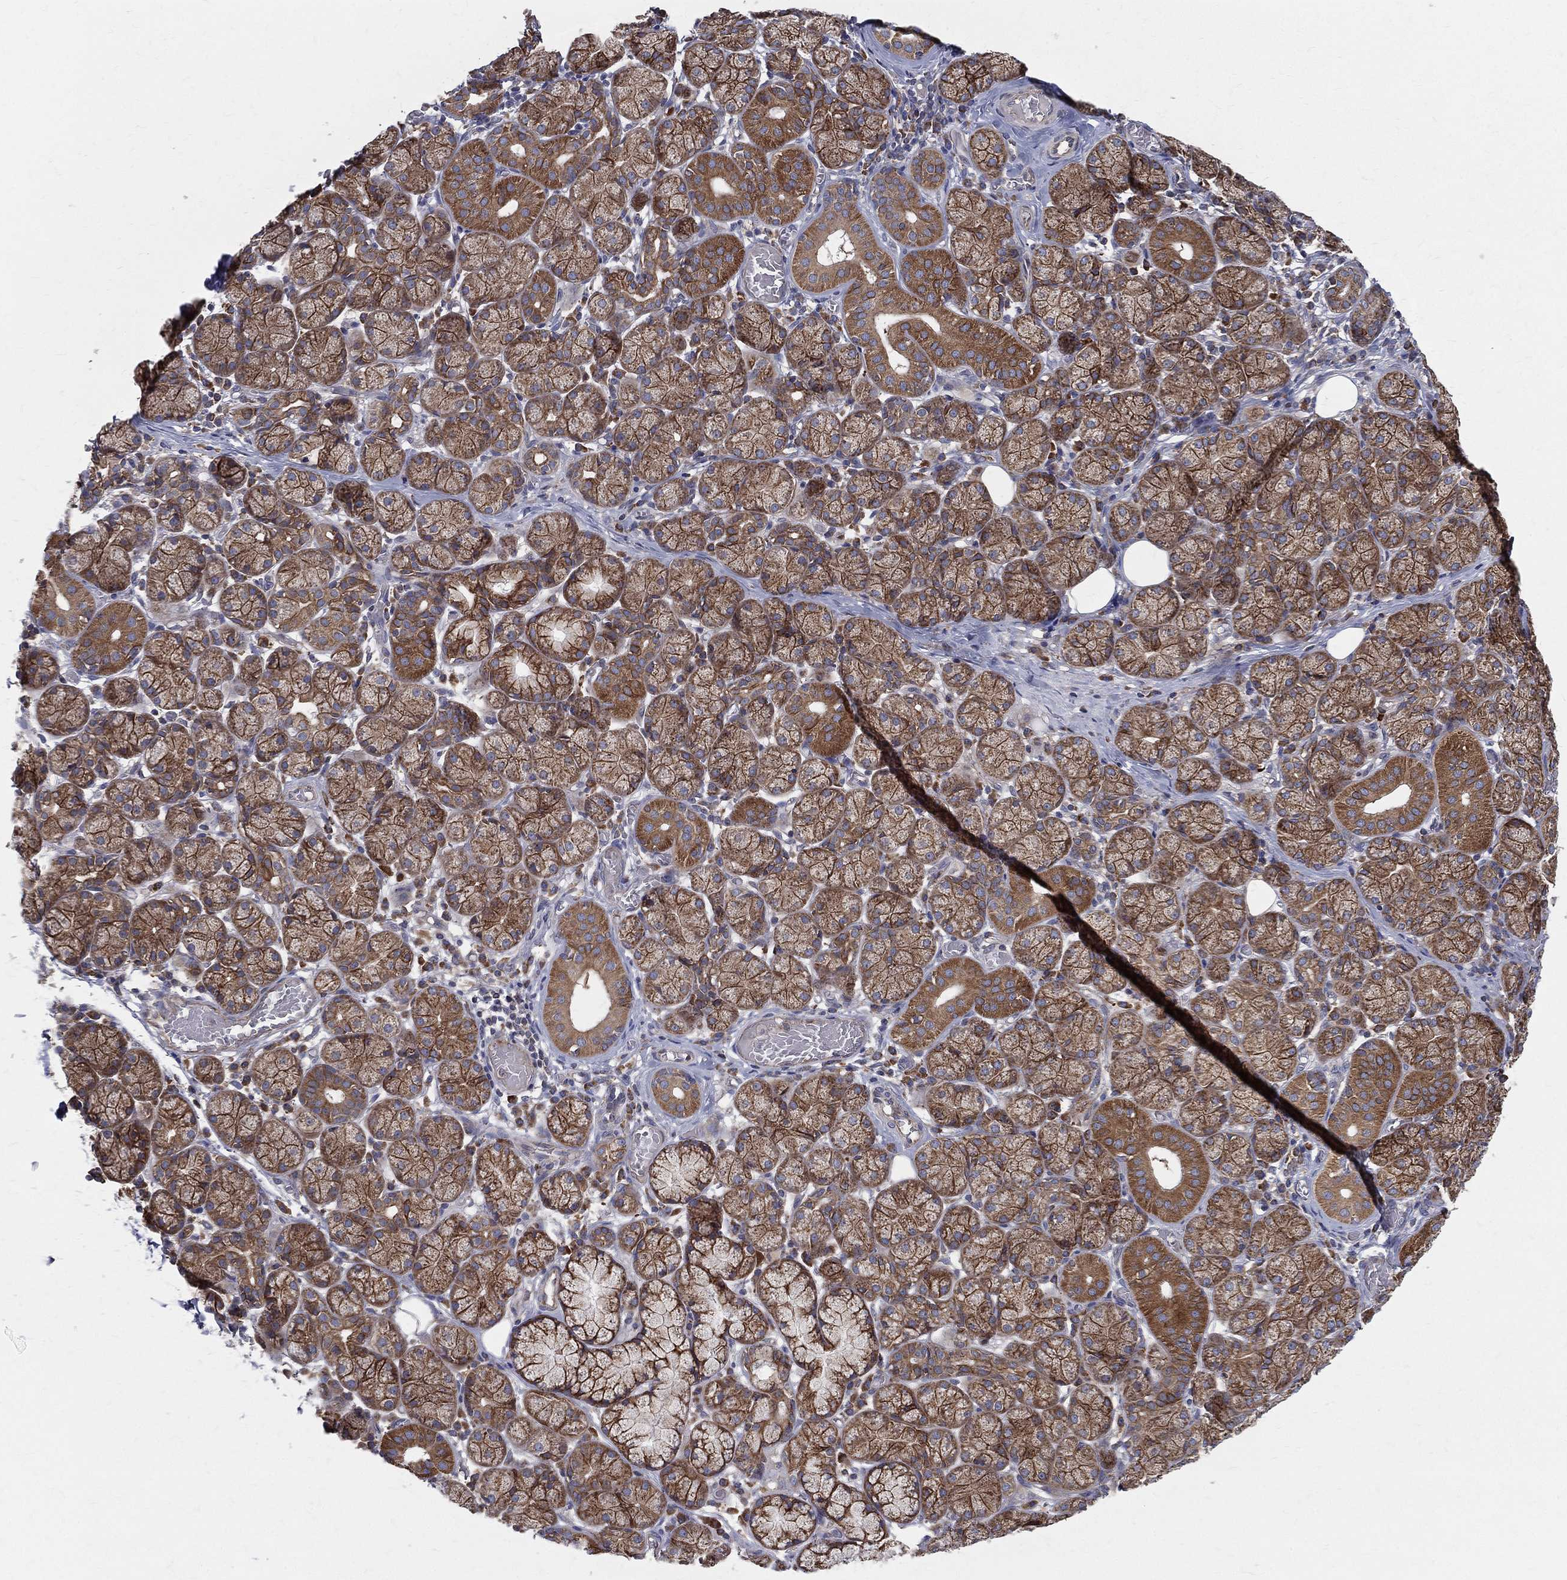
{"staining": {"intensity": "strong", "quantity": ">75%", "location": "cytoplasmic/membranous"}, "tissue": "salivary gland", "cell_type": "Glandular cells", "image_type": "normal", "snomed": [{"axis": "morphology", "description": "Normal tissue, NOS"}, {"axis": "topography", "description": "Salivary gland"}, {"axis": "topography", "description": "Peripheral nerve tissue"}], "caption": "Immunohistochemical staining of benign human salivary gland displays strong cytoplasmic/membranous protein expression in approximately >75% of glandular cells.", "gene": "MIX23", "patient": {"sex": "female", "age": 24}}